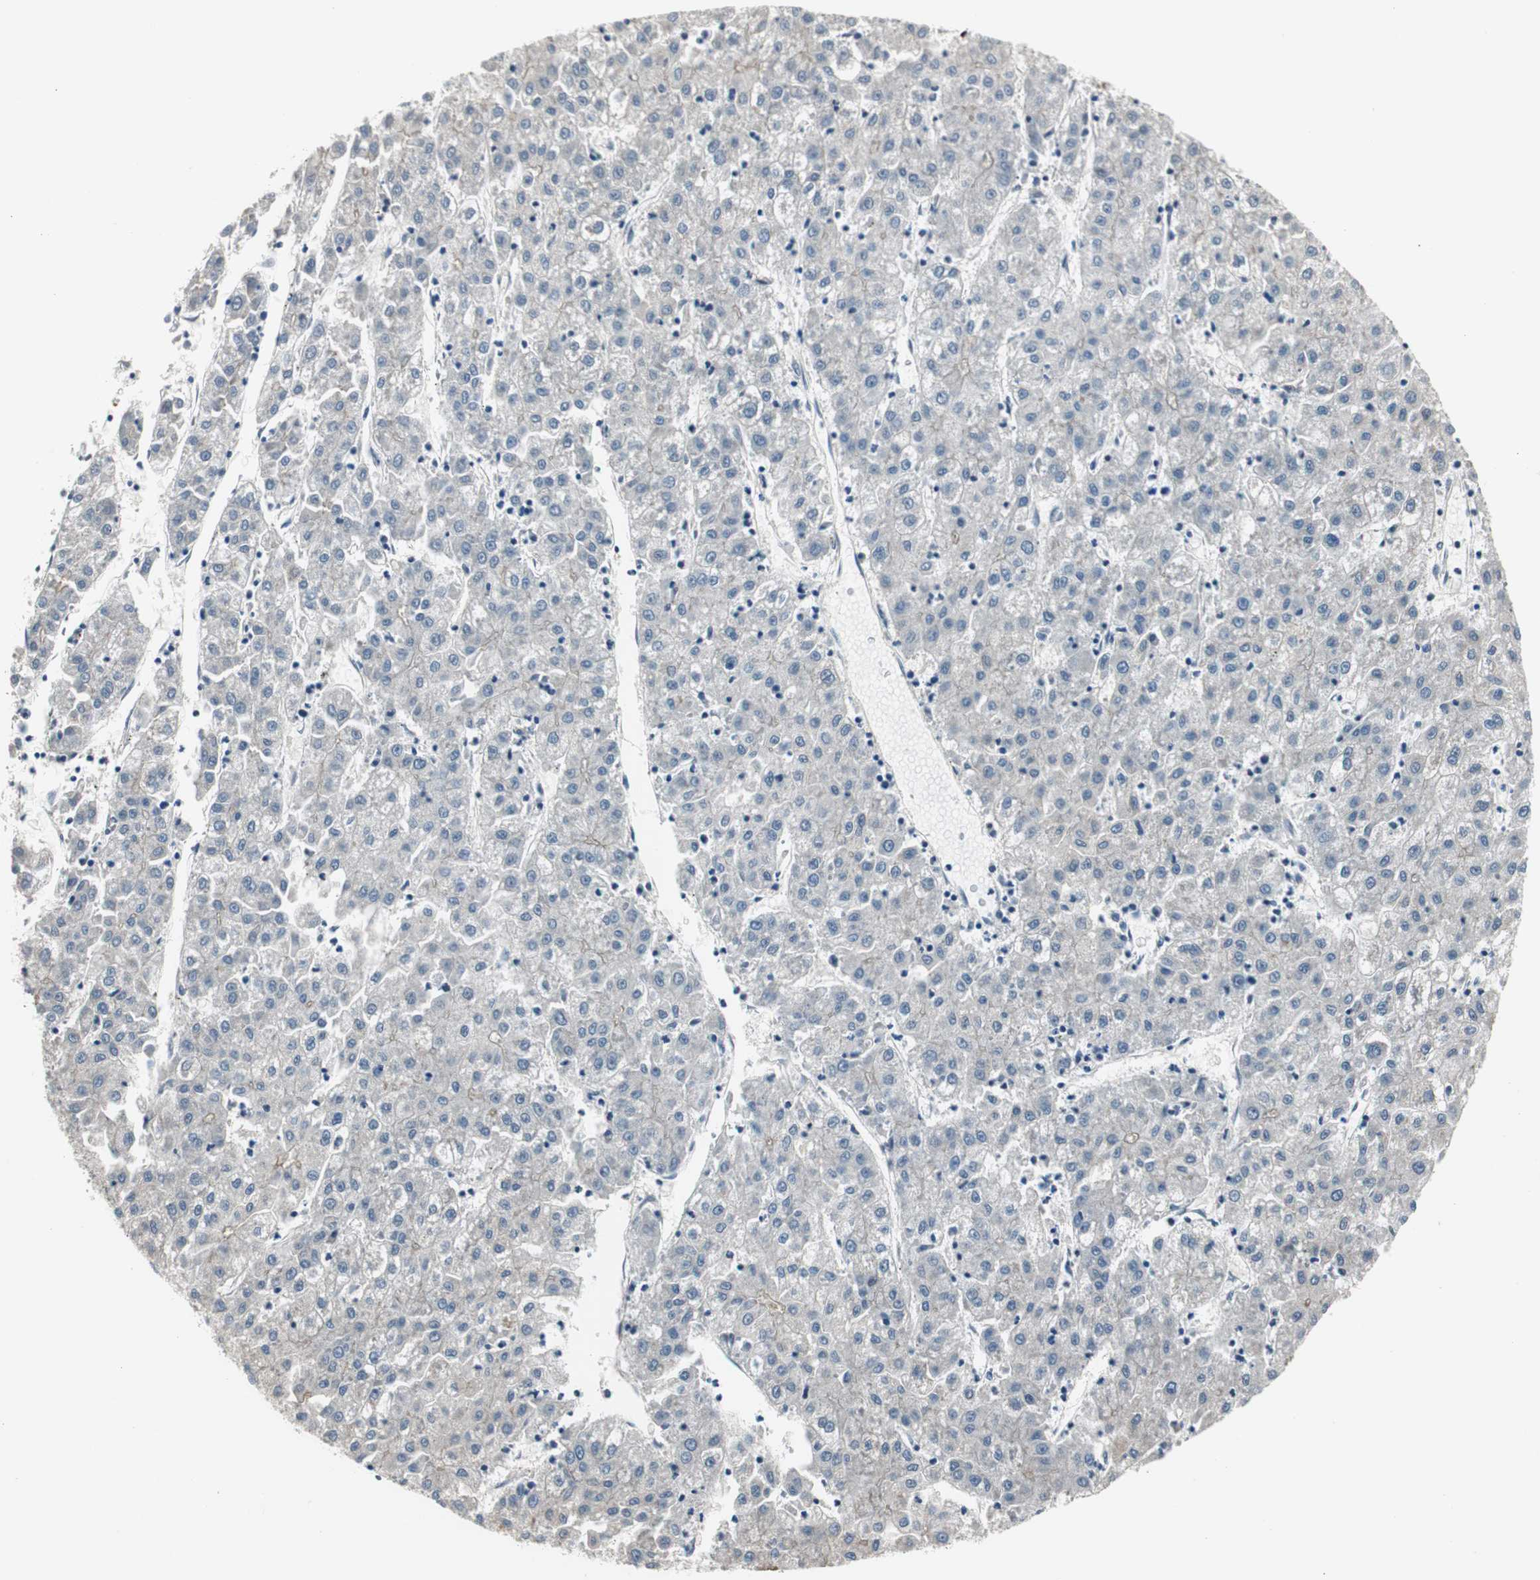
{"staining": {"intensity": "negative", "quantity": "none", "location": "none"}, "tissue": "liver cancer", "cell_type": "Tumor cells", "image_type": "cancer", "snomed": [{"axis": "morphology", "description": "Carcinoma, Hepatocellular, NOS"}, {"axis": "topography", "description": "Liver"}], "caption": "Immunohistochemistry photomicrograph of neoplastic tissue: liver cancer stained with DAB (3,3'-diaminobenzidine) shows no significant protein staining in tumor cells.", "gene": "RAD1", "patient": {"sex": "male", "age": 72}}